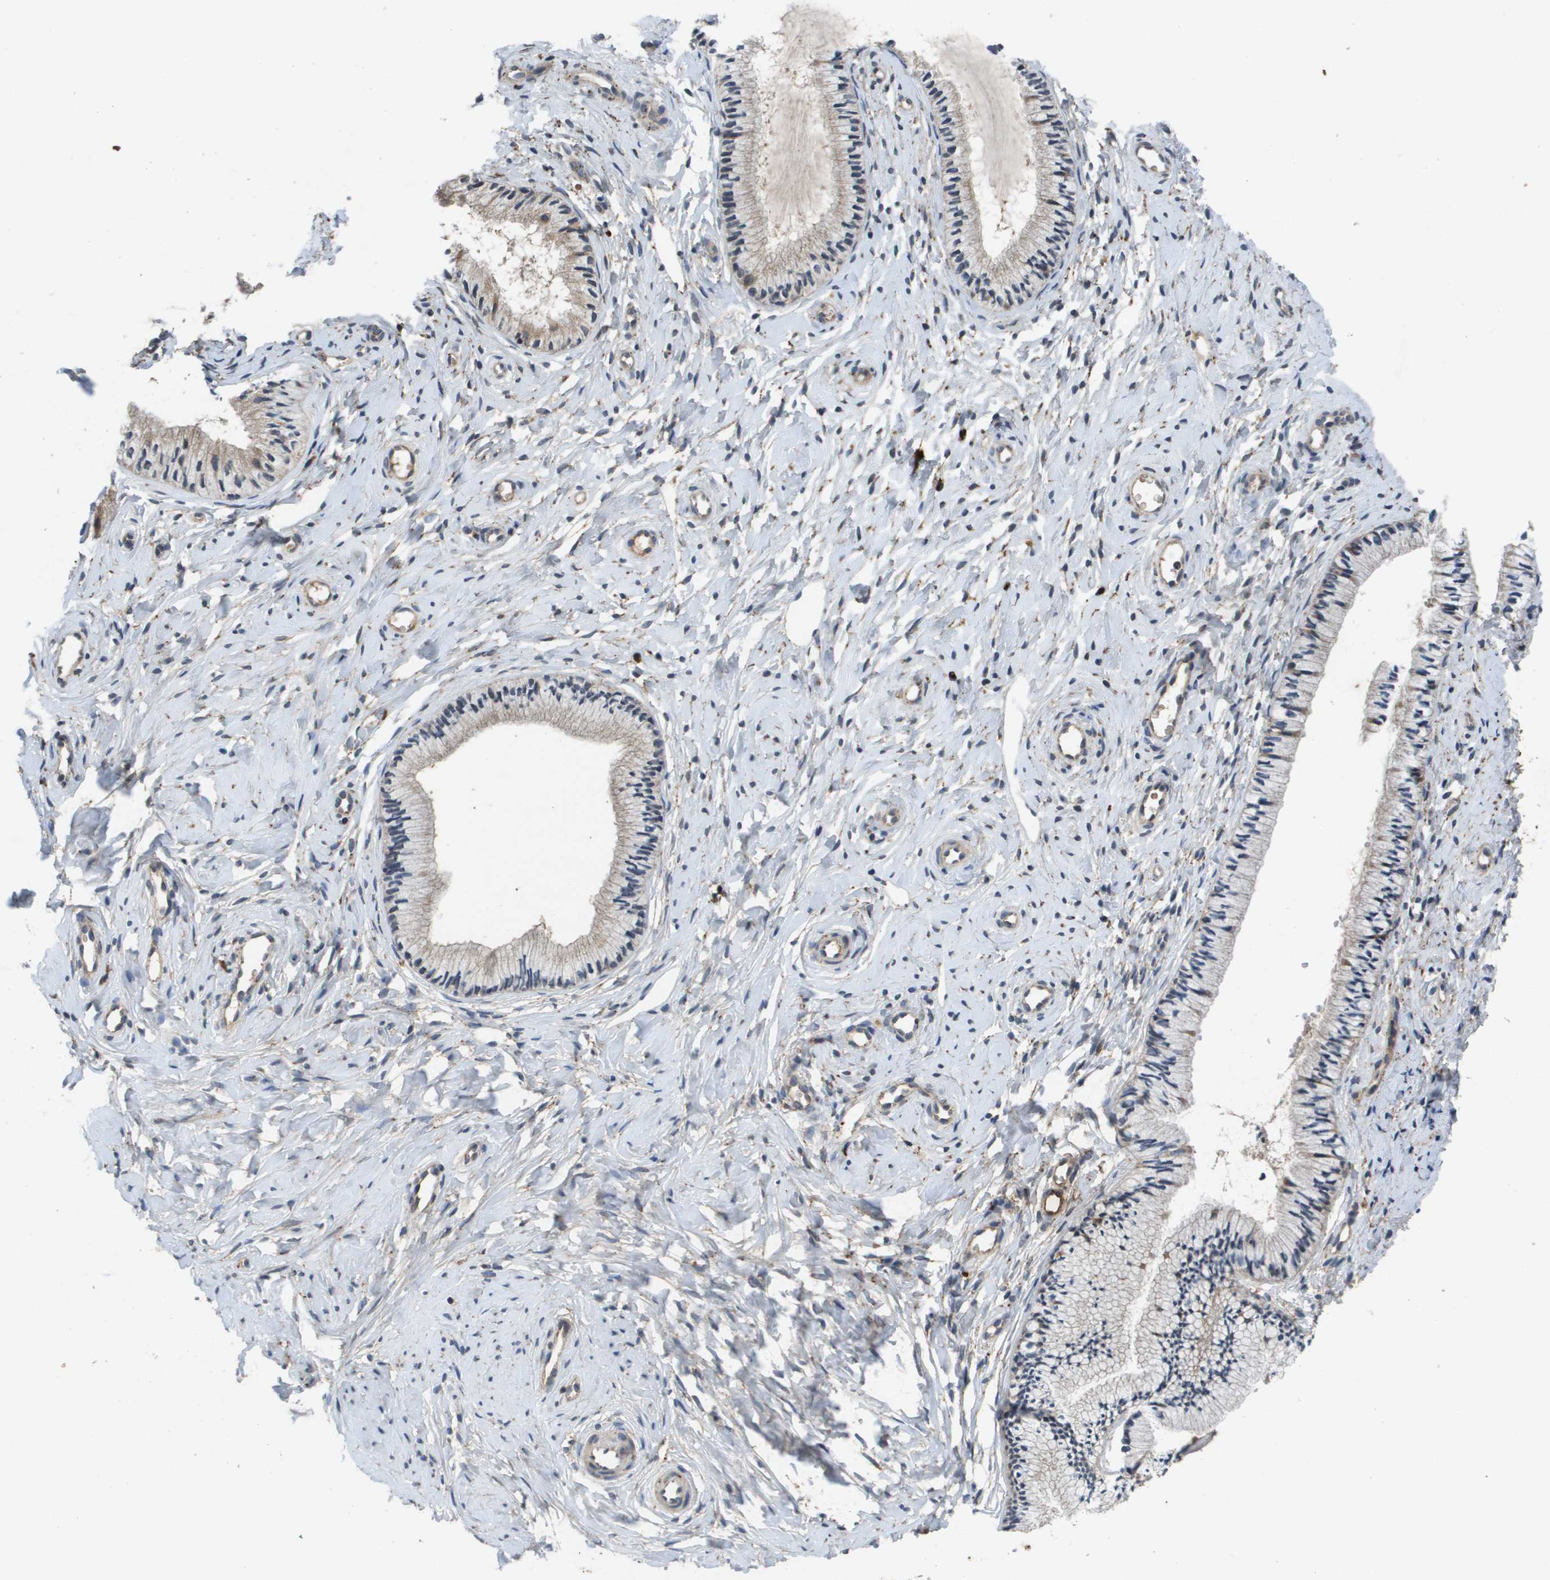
{"staining": {"intensity": "weak", "quantity": "25%-75%", "location": "cytoplasmic/membranous"}, "tissue": "cervix", "cell_type": "Glandular cells", "image_type": "normal", "snomed": [{"axis": "morphology", "description": "Normal tissue, NOS"}, {"axis": "topography", "description": "Cervix"}], "caption": "Human cervix stained with a brown dye exhibits weak cytoplasmic/membranous positive expression in about 25%-75% of glandular cells.", "gene": "PROC", "patient": {"sex": "female", "age": 46}}